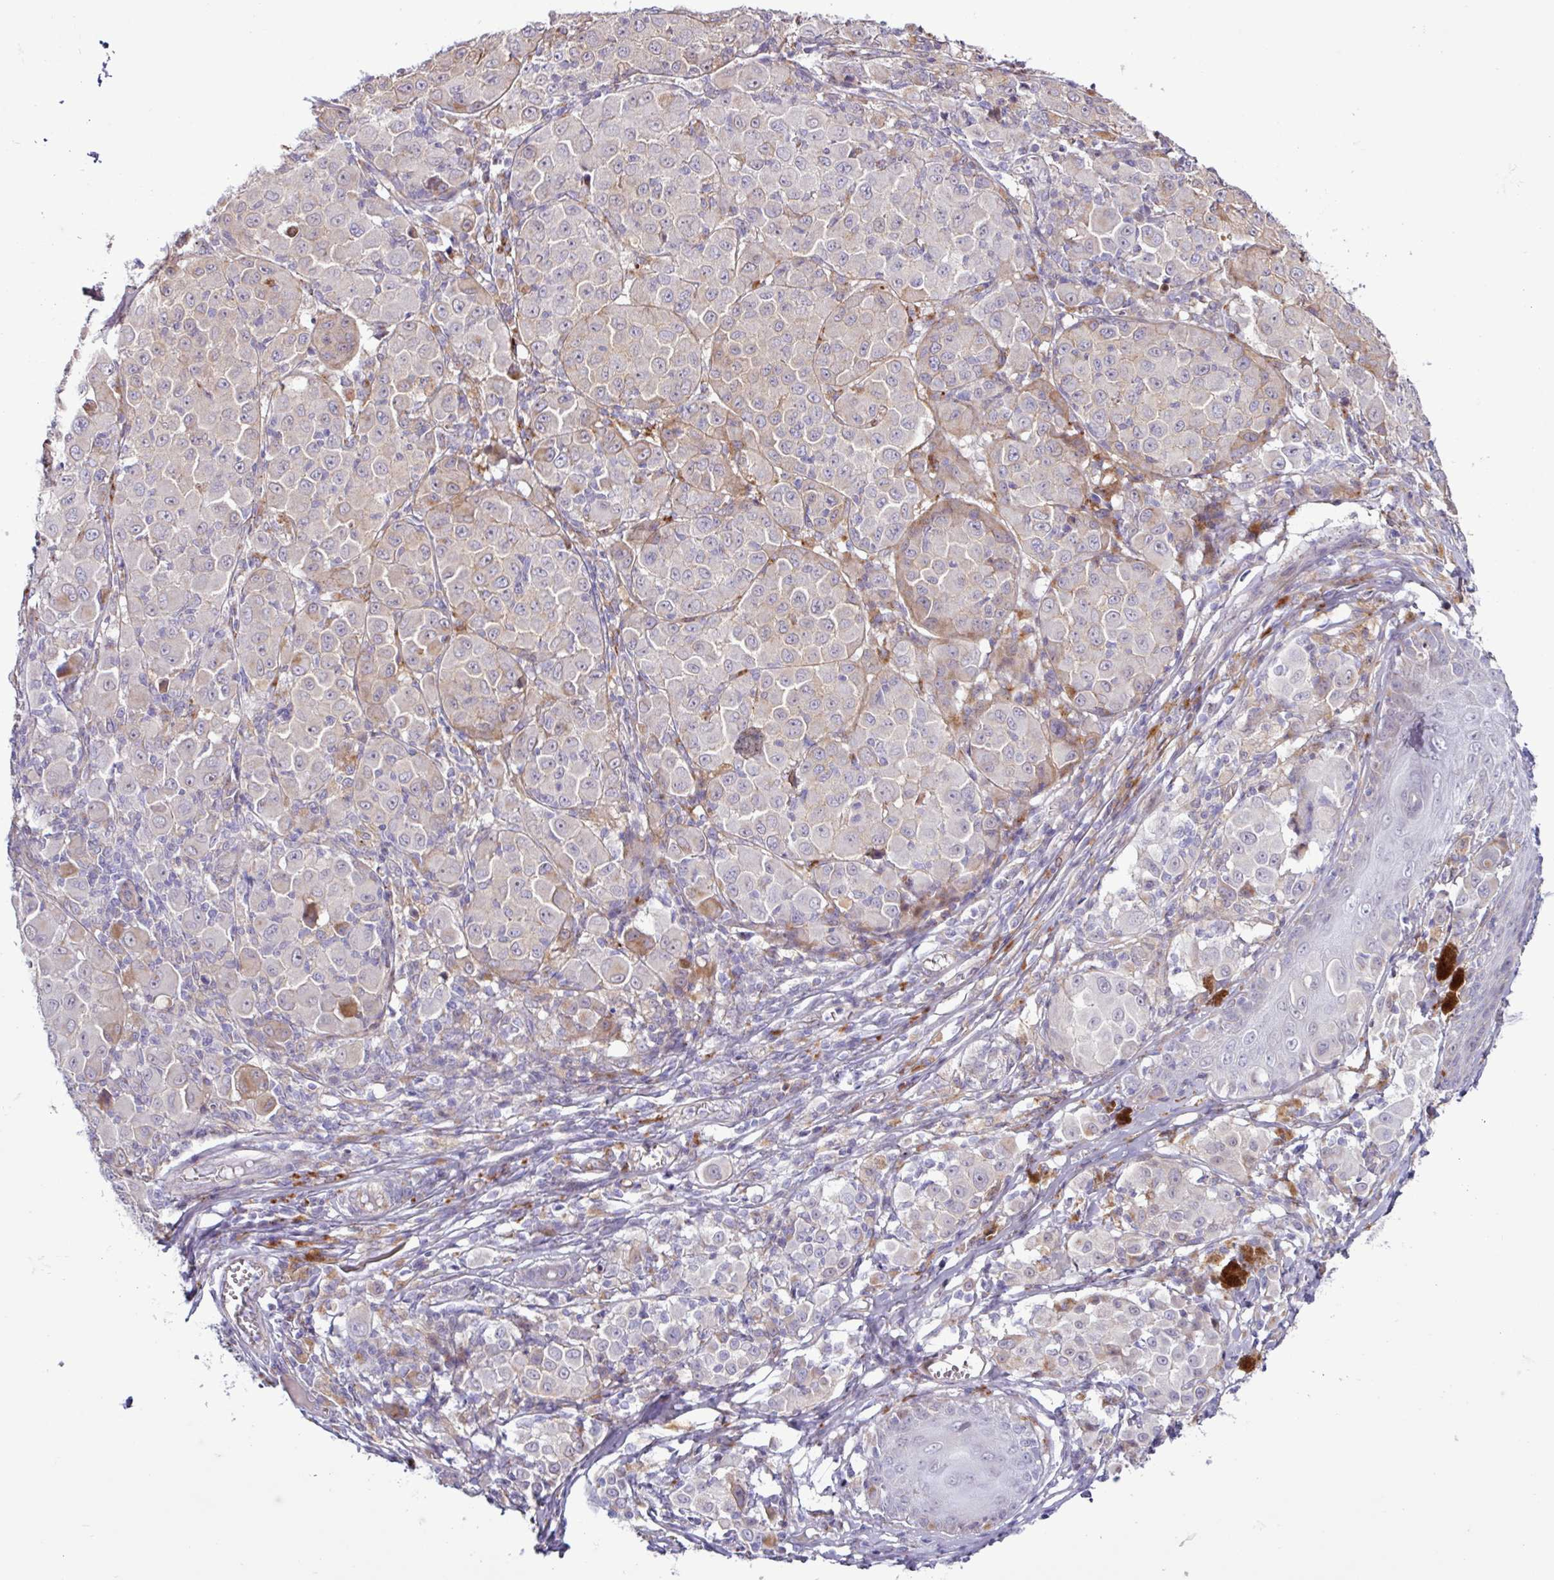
{"staining": {"intensity": "weak", "quantity": "<25%", "location": "cytoplasmic/membranous"}, "tissue": "melanoma", "cell_type": "Tumor cells", "image_type": "cancer", "snomed": [{"axis": "morphology", "description": "Malignant melanoma, NOS"}, {"axis": "topography", "description": "Skin"}], "caption": "Immunohistochemical staining of human malignant melanoma displays no significant positivity in tumor cells. (DAB (3,3'-diaminobenzidine) immunohistochemistry (IHC), high magnification).", "gene": "AMIGO2", "patient": {"sex": "female", "age": 43}}